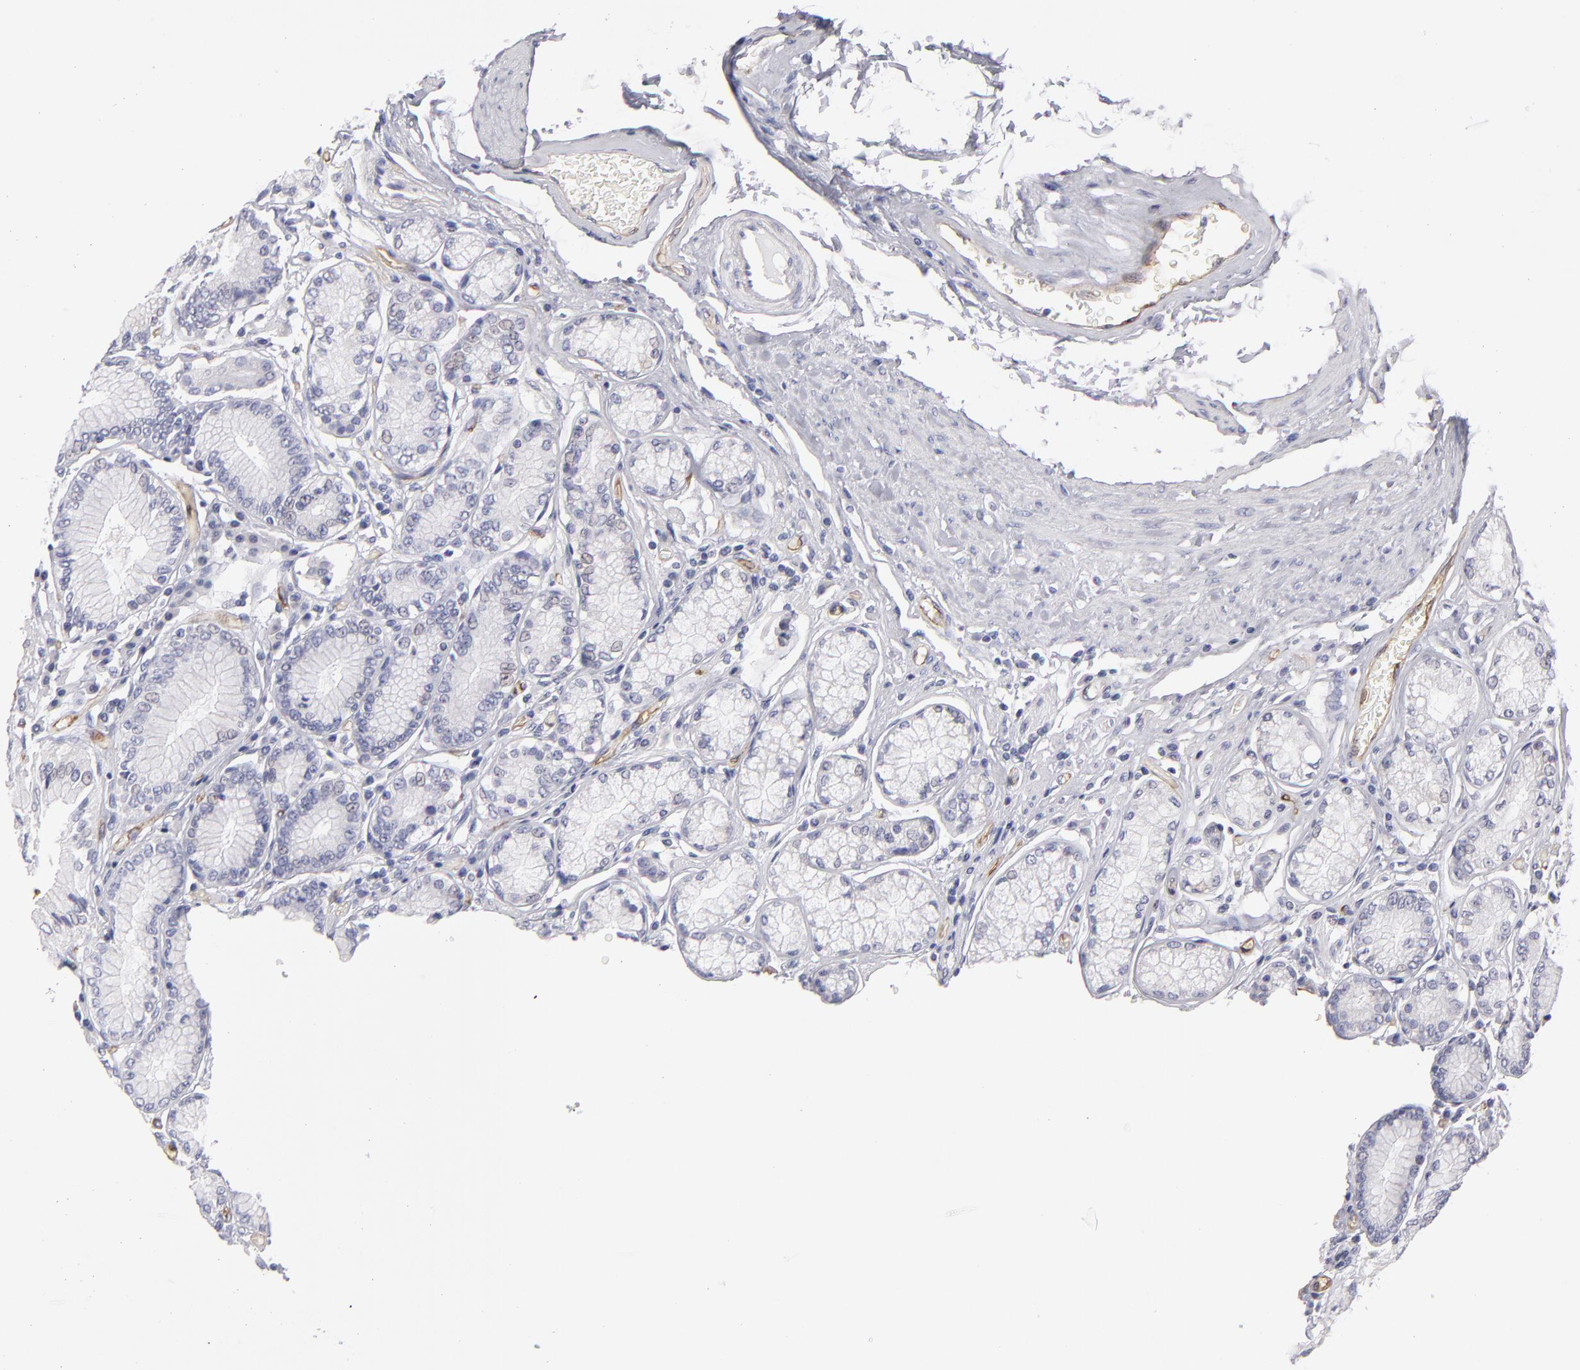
{"staining": {"intensity": "negative", "quantity": "none", "location": "none"}, "tissue": "stomach", "cell_type": "Glandular cells", "image_type": "normal", "snomed": [{"axis": "morphology", "description": "Normal tissue, NOS"}, {"axis": "morphology", "description": "Adenocarcinoma, NOS"}, {"axis": "topography", "description": "Stomach, lower"}], "caption": "High power microscopy histopathology image of an immunohistochemistry micrograph of normal stomach, revealing no significant staining in glandular cells. (DAB (3,3'-diaminobenzidine) immunohistochemistry (IHC), high magnification).", "gene": "PLVAP", "patient": {"sex": "female", "age": 76}}